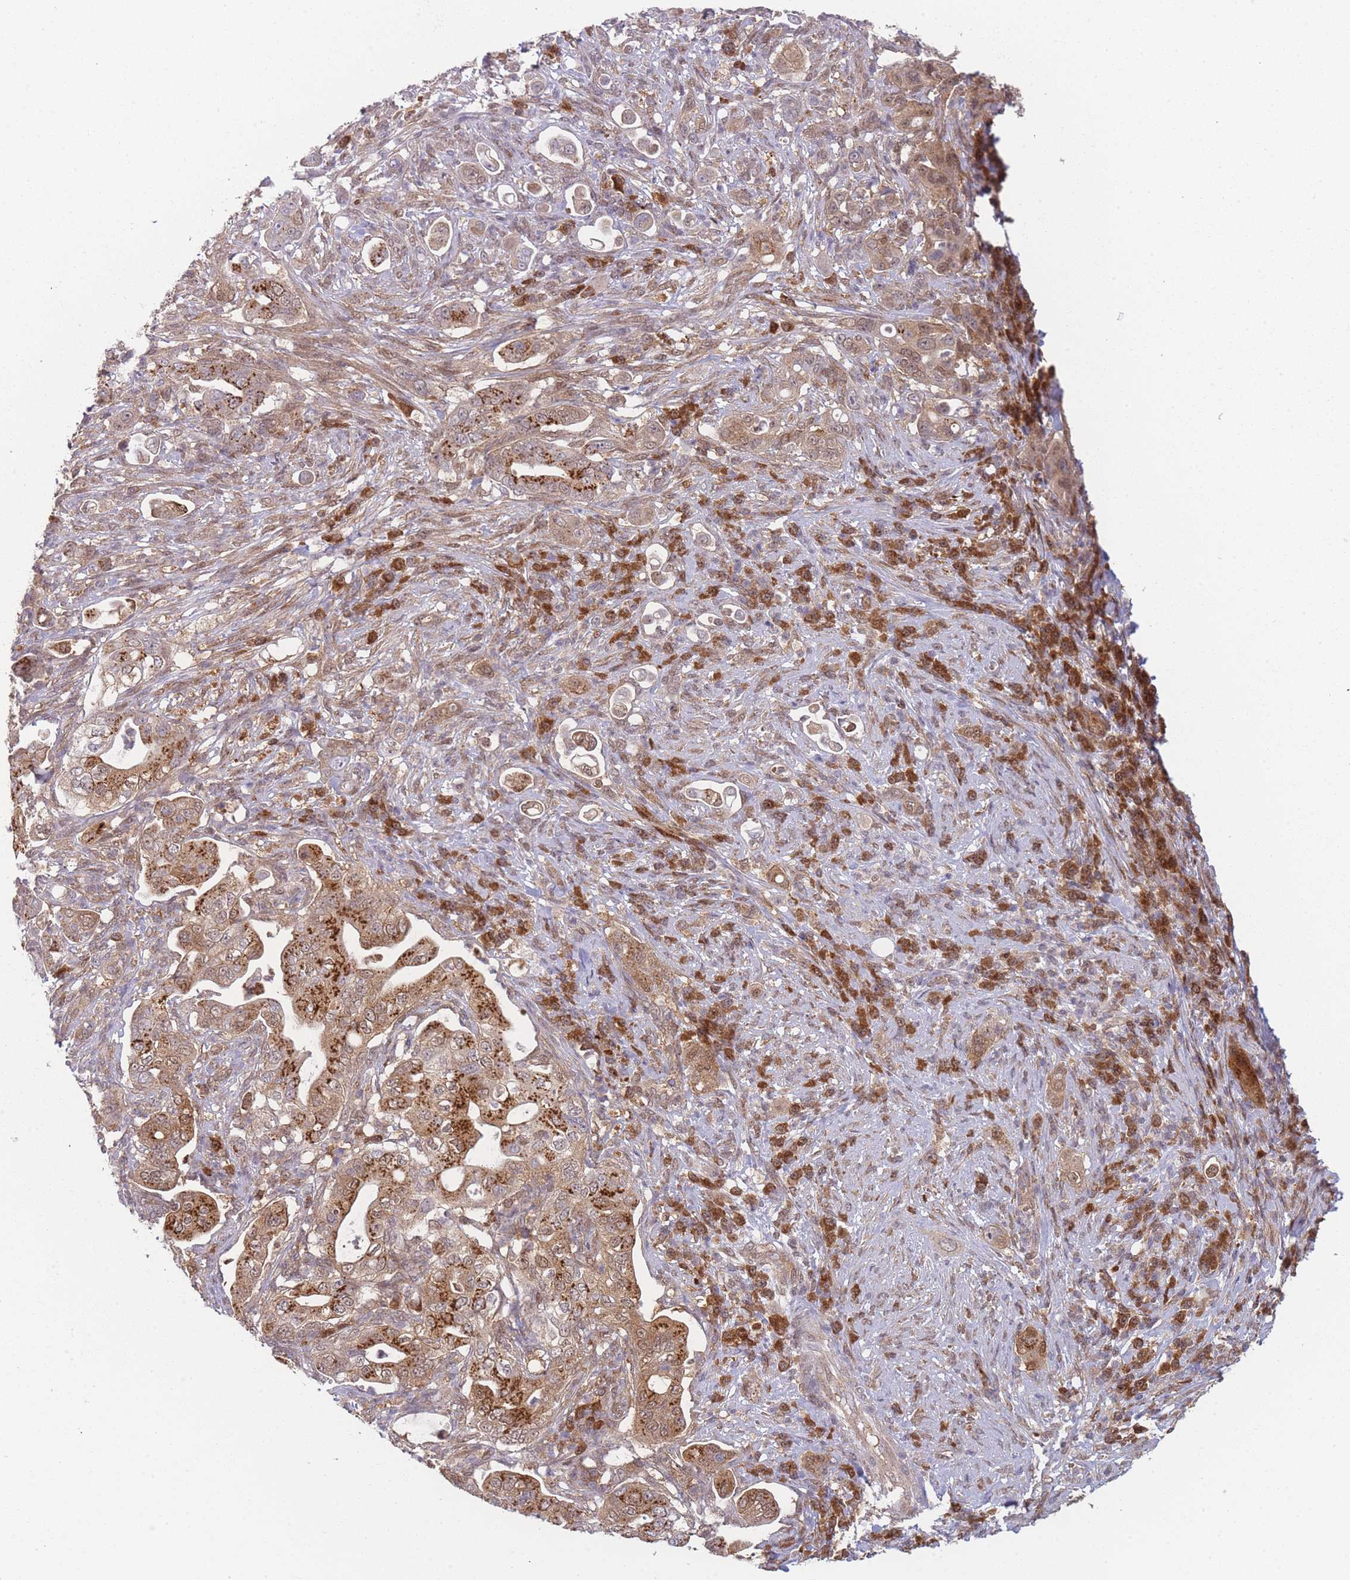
{"staining": {"intensity": "strong", "quantity": ">75%", "location": "cytoplasmic/membranous"}, "tissue": "pancreatic cancer", "cell_type": "Tumor cells", "image_type": "cancer", "snomed": [{"axis": "morphology", "description": "Normal tissue, NOS"}, {"axis": "morphology", "description": "Adenocarcinoma, NOS"}, {"axis": "topography", "description": "Lymph node"}, {"axis": "topography", "description": "Pancreas"}], "caption": "Immunohistochemical staining of pancreatic adenocarcinoma demonstrates high levels of strong cytoplasmic/membranous positivity in approximately >75% of tumor cells.", "gene": "MRI1", "patient": {"sex": "female", "age": 67}}